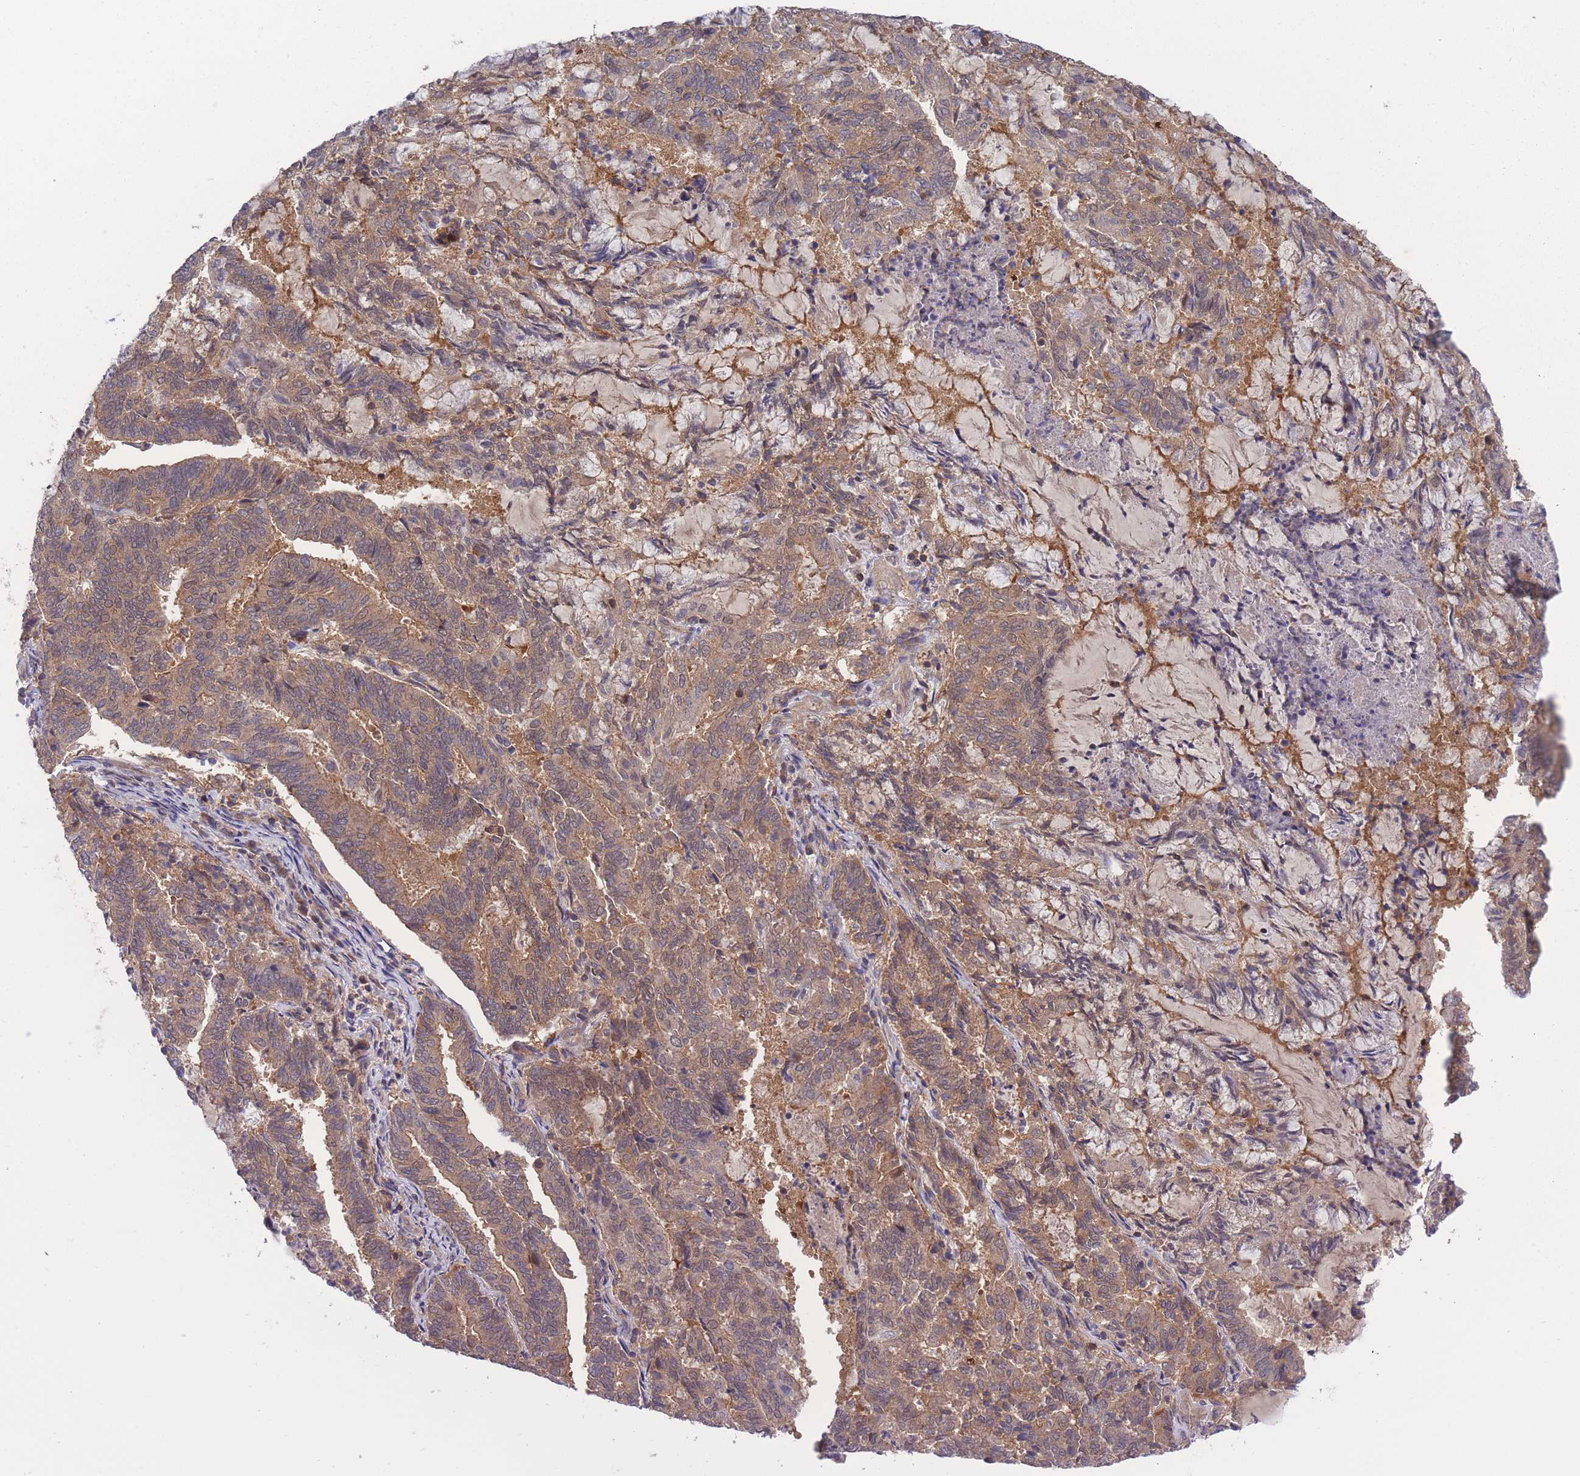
{"staining": {"intensity": "moderate", "quantity": ">75%", "location": "cytoplasmic/membranous"}, "tissue": "endometrial cancer", "cell_type": "Tumor cells", "image_type": "cancer", "snomed": [{"axis": "morphology", "description": "Adenocarcinoma, NOS"}, {"axis": "topography", "description": "Endometrium"}], "caption": "Immunohistochemistry (IHC) of endometrial cancer (adenocarcinoma) exhibits medium levels of moderate cytoplasmic/membranous expression in about >75% of tumor cells. (DAB = brown stain, brightfield microscopy at high magnification).", "gene": "UBE2N", "patient": {"sex": "female", "age": 80}}